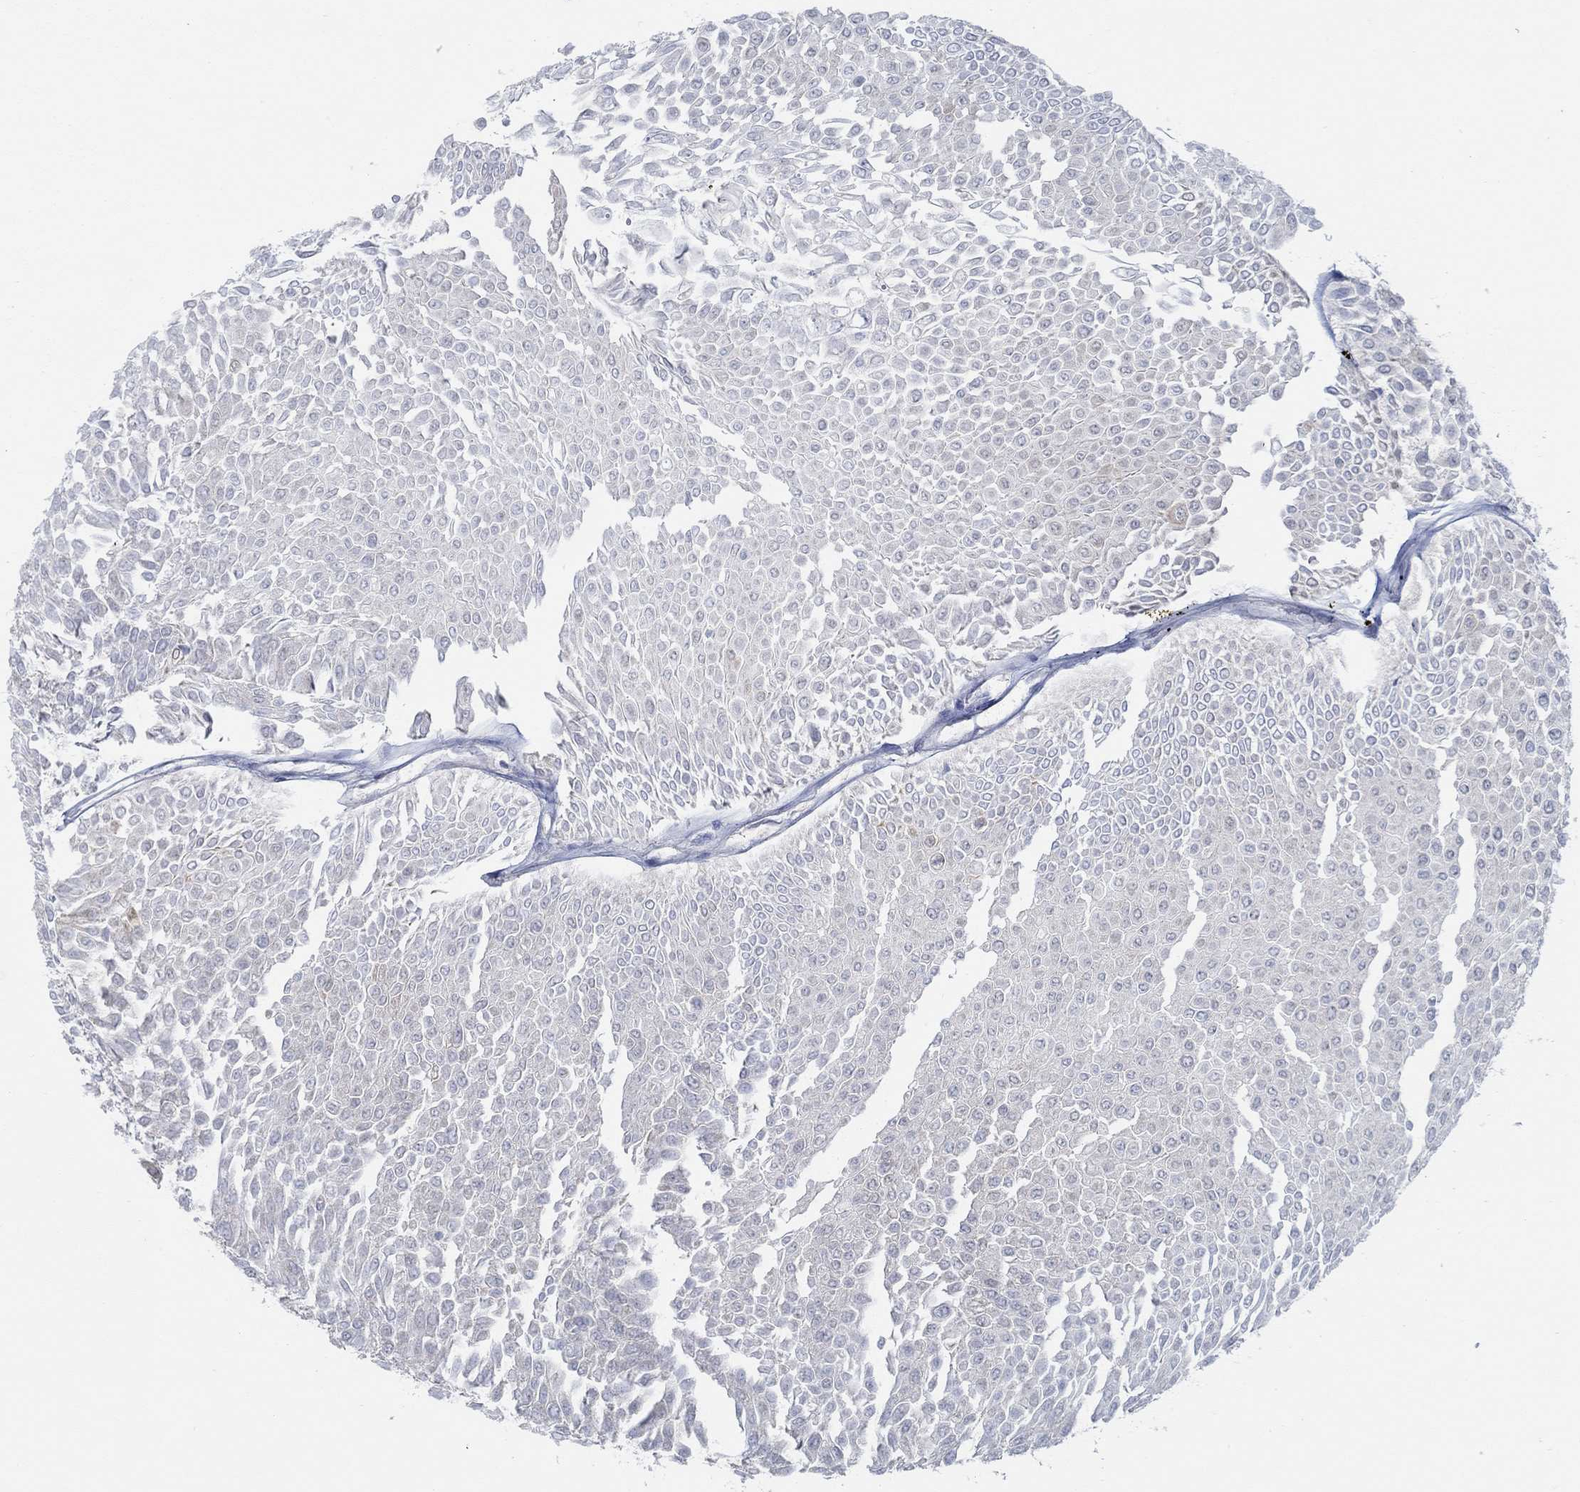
{"staining": {"intensity": "negative", "quantity": "none", "location": "none"}, "tissue": "urothelial cancer", "cell_type": "Tumor cells", "image_type": "cancer", "snomed": [{"axis": "morphology", "description": "Urothelial carcinoma, Low grade"}, {"axis": "topography", "description": "Urinary bladder"}], "caption": "Immunohistochemistry histopathology image of urothelial cancer stained for a protein (brown), which shows no staining in tumor cells.", "gene": "SPAG9", "patient": {"sex": "male", "age": 67}}